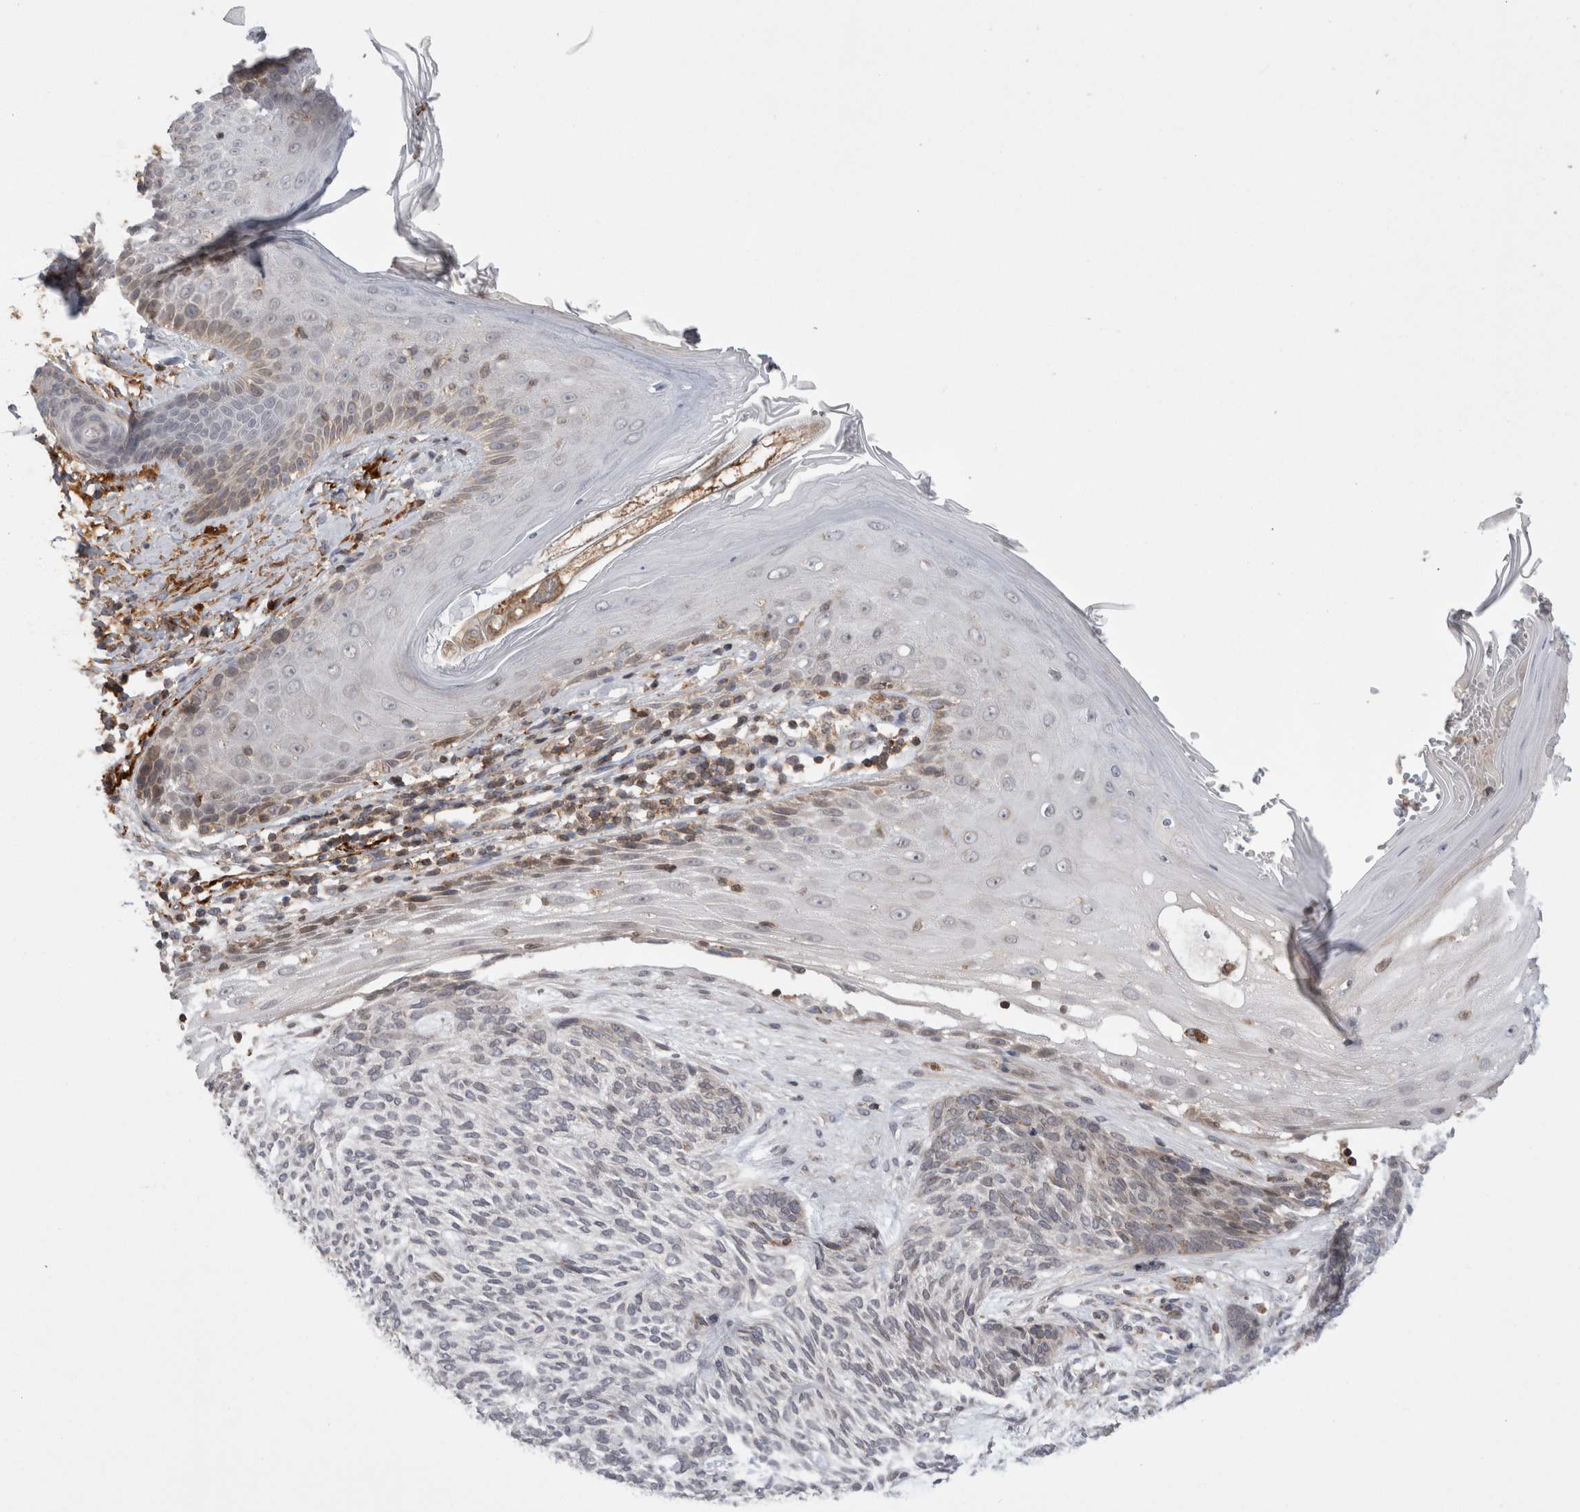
{"staining": {"intensity": "negative", "quantity": "none", "location": "none"}, "tissue": "skin cancer", "cell_type": "Tumor cells", "image_type": "cancer", "snomed": [{"axis": "morphology", "description": "Basal cell carcinoma"}, {"axis": "topography", "description": "Skin"}], "caption": "Micrograph shows no significant protein positivity in tumor cells of skin cancer.", "gene": "DARS2", "patient": {"sex": "male", "age": 55}}